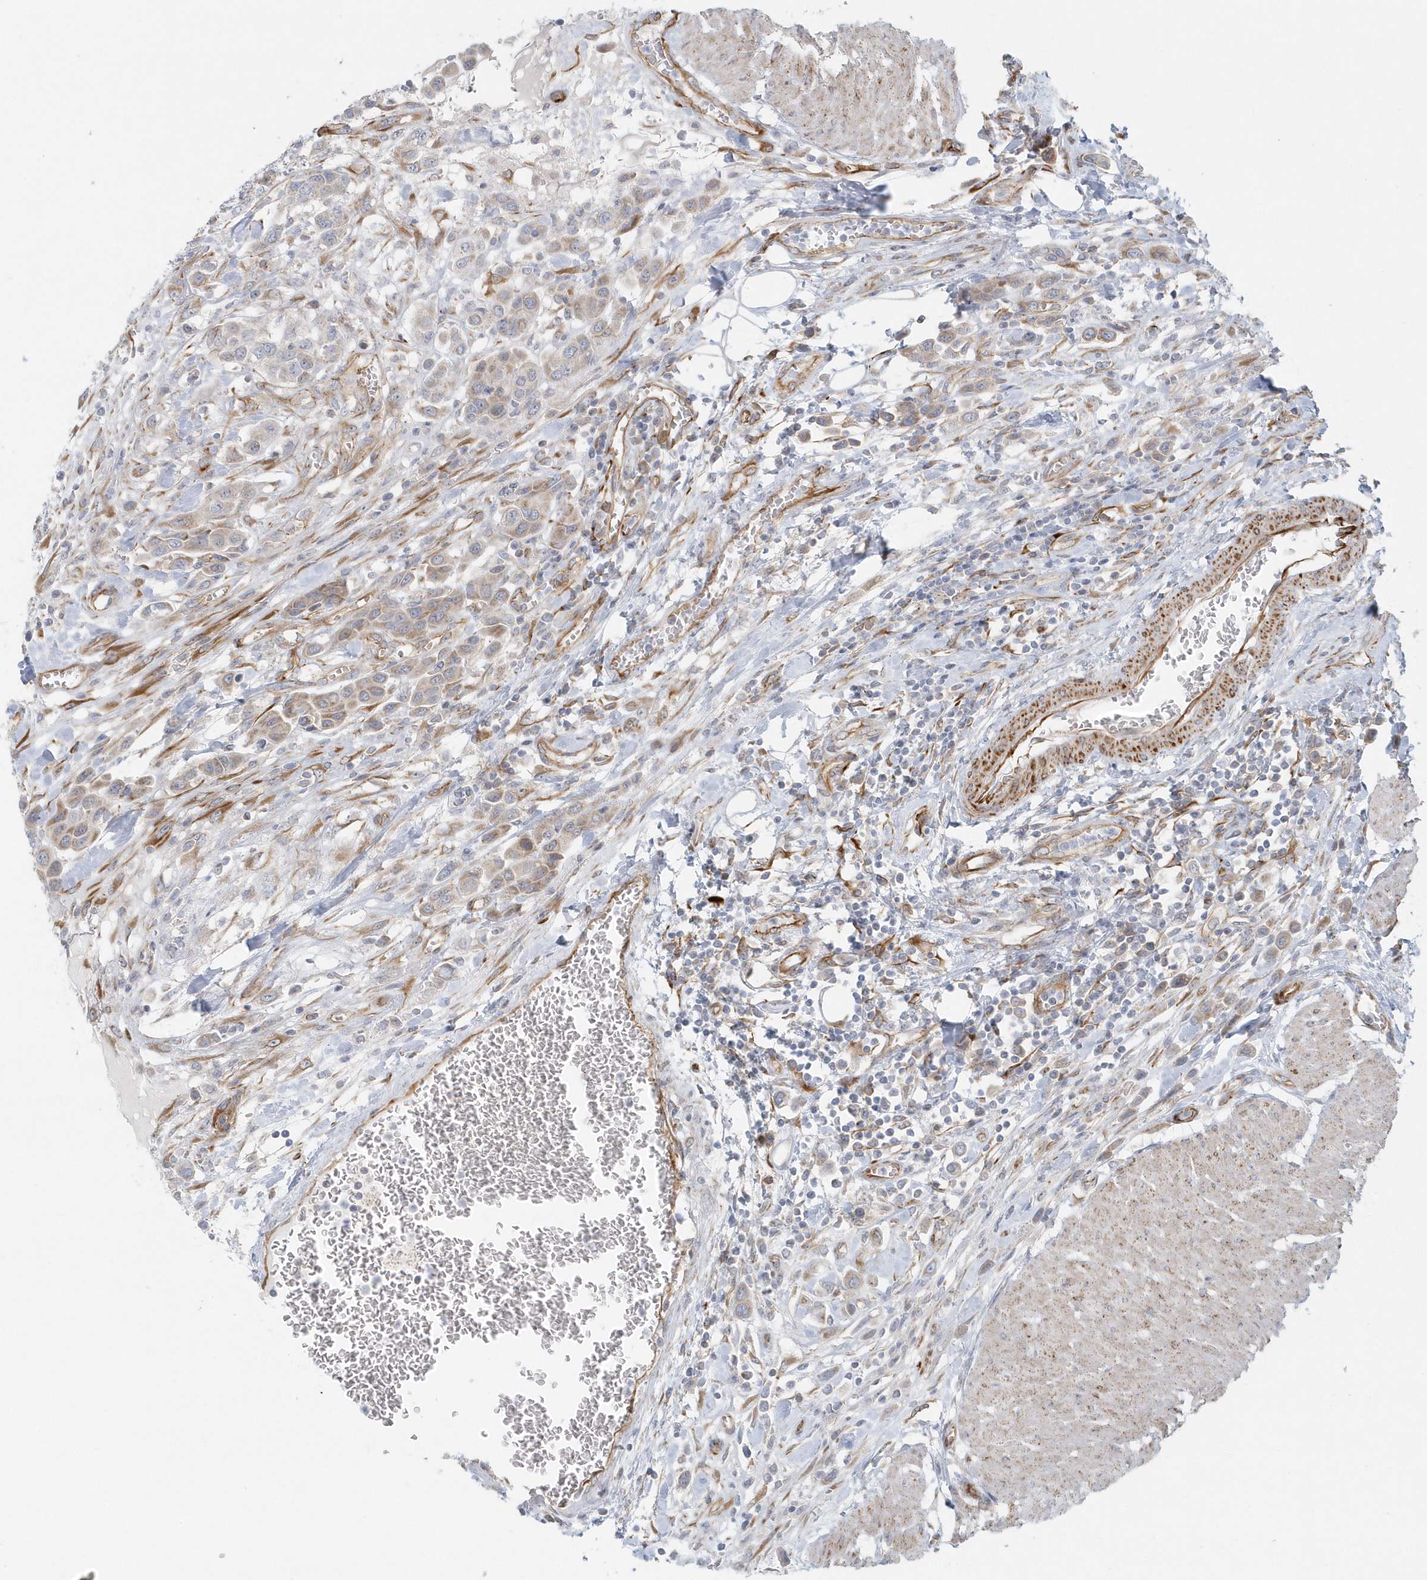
{"staining": {"intensity": "weak", "quantity": ">75%", "location": "cytoplasmic/membranous"}, "tissue": "urothelial cancer", "cell_type": "Tumor cells", "image_type": "cancer", "snomed": [{"axis": "morphology", "description": "Urothelial carcinoma, High grade"}, {"axis": "topography", "description": "Urinary bladder"}], "caption": "This is an image of immunohistochemistry (IHC) staining of high-grade urothelial carcinoma, which shows weak expression in the cytoplasmic/membranous of tumor cells.", "gene": "GPR152", "patient": {"sex": "male", "age": 50}}